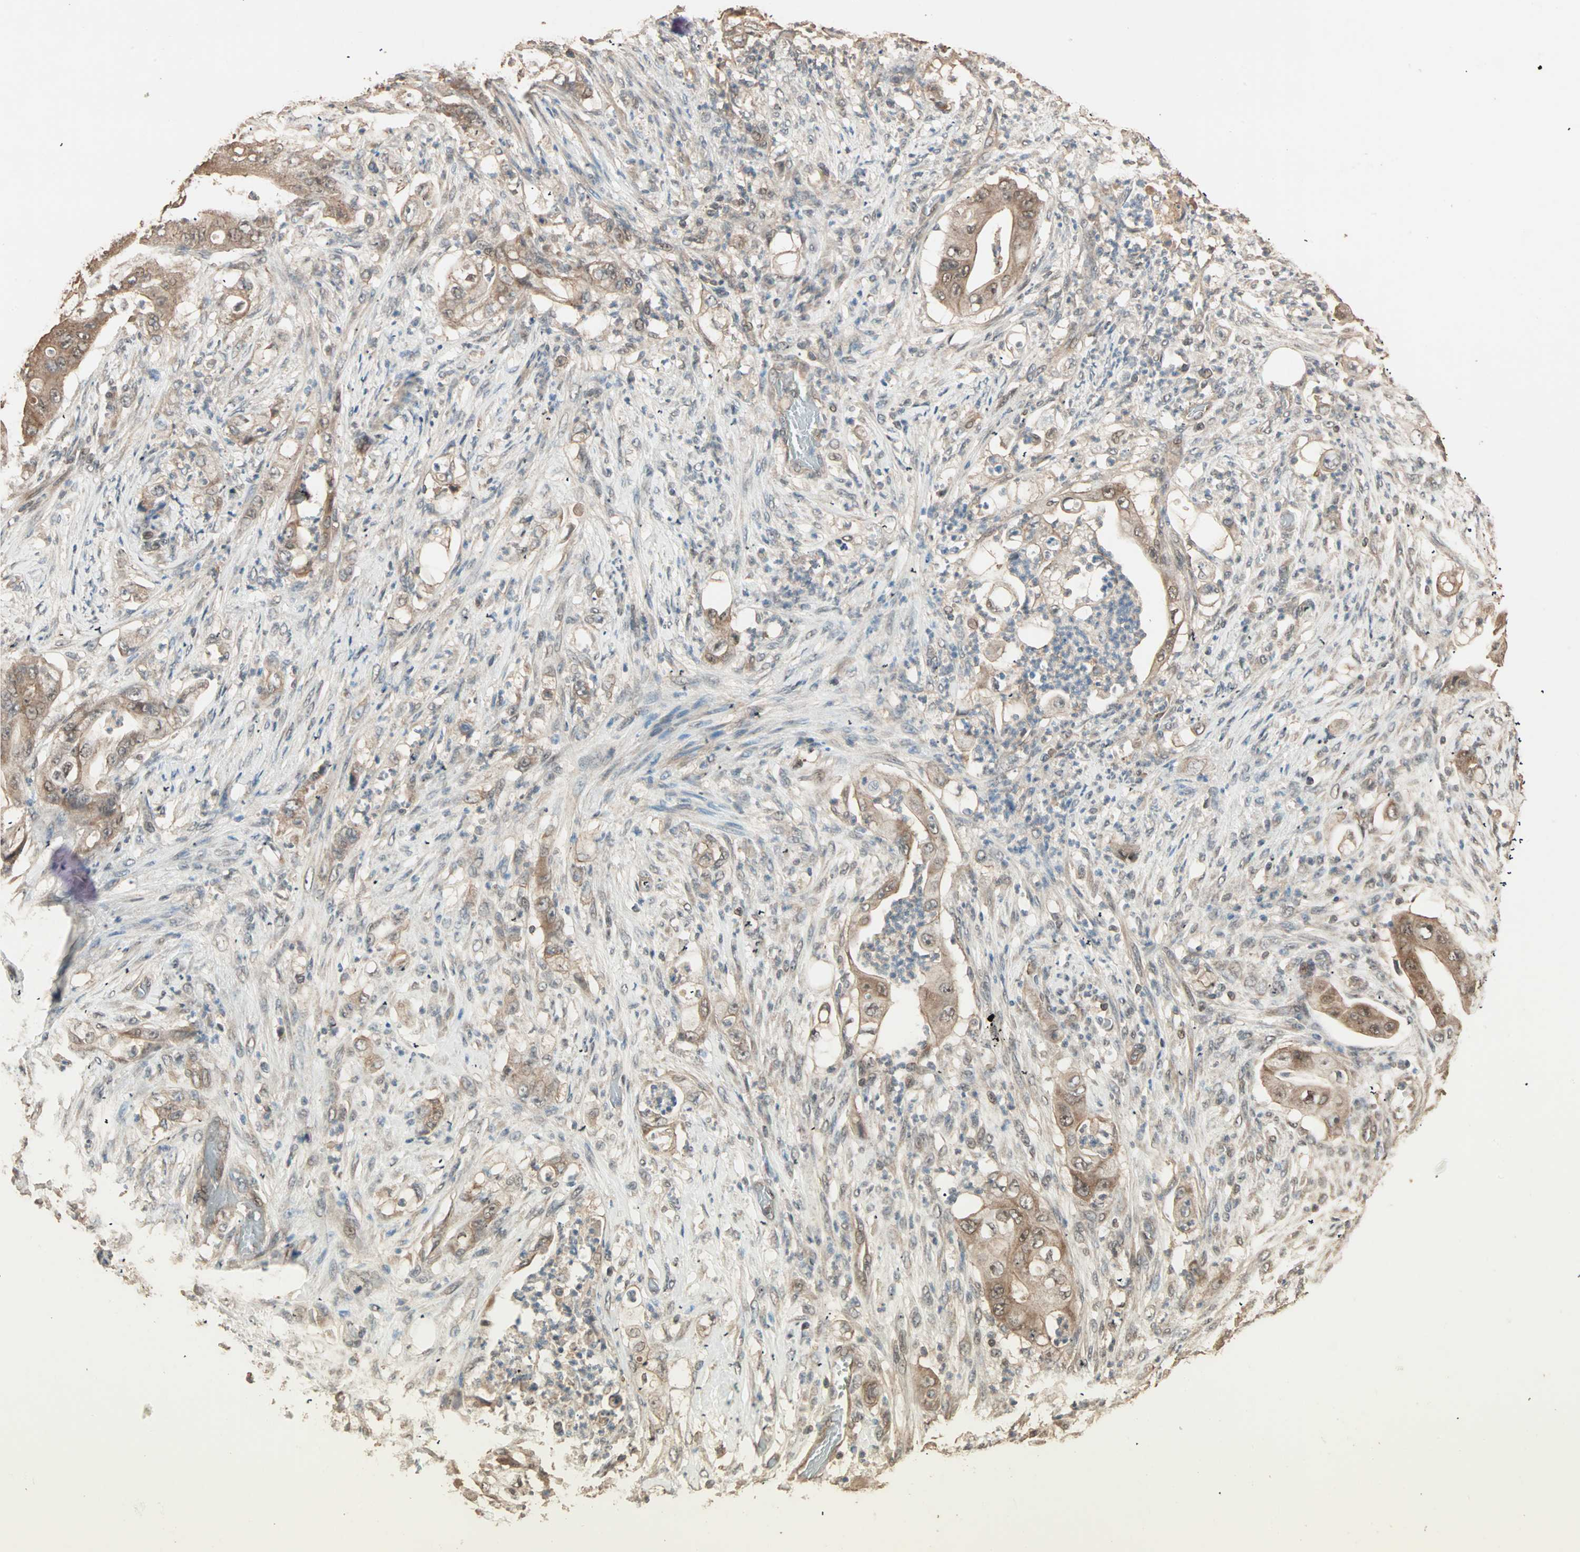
{"staining": {"intensity": "moderate", "quantity": ">75%", "location": "cytoplasmic/membranous,nuclear"}, "tissue": "stomach cancer", "cell_type": "Tumor cells", "image_type": "cancer", "snomed": [{"axis": "morphology", "description": "Adenocarcinoma, NOS"}, {"axis": "topography", "description": "Stomach"}], "caption": "An immunohistochemistry image of neoplastic tissue is shown. Protein staining in brown highlights moderate cytoplasmic/membranous and nuclear positivity in adenocarcinoma (stomach) within tumor cells. Nuclei are stained in blue.", "gene": "ZBTB33", "patient": {"sex": "female", "age": 73}}